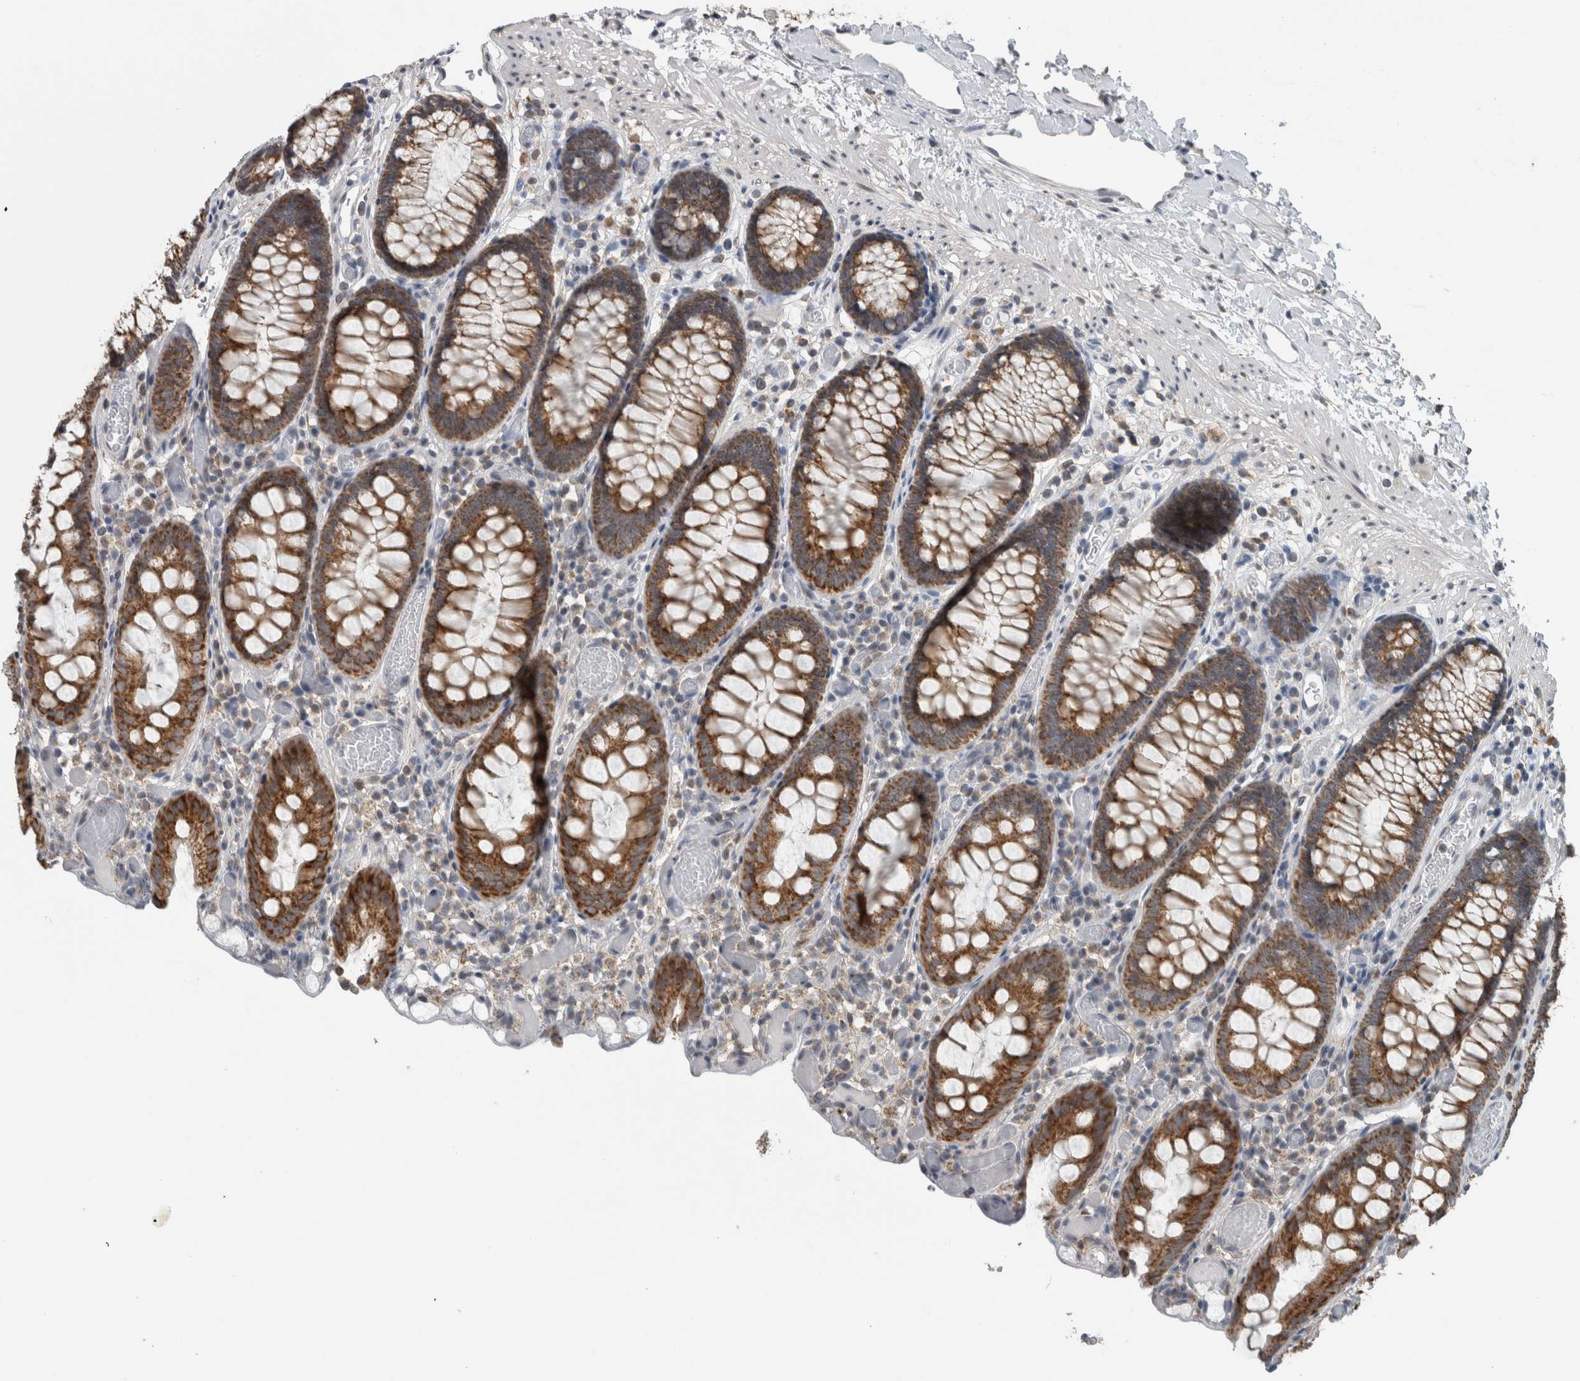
{"staining": {"intensity": "negative", "quantity": "none", "location": "none"}, "tissue": "colon", "cell_type": "Endothelial cells", "image_type": "normal", "snomed": [{"axis": "morphology", "description": "Normal tissue, NOS"}, {"axis": "topography", "description": "Colon"}], "caption": "Micrograph shows no significant protein staining in endothelial cells of unremarkable colon. The staining is performed using DAB brown chromogen with nuclei counter-stained in using hematoxylin.", "gene": "ACSF2", "patient": {"sex": "male", "age": 14}}